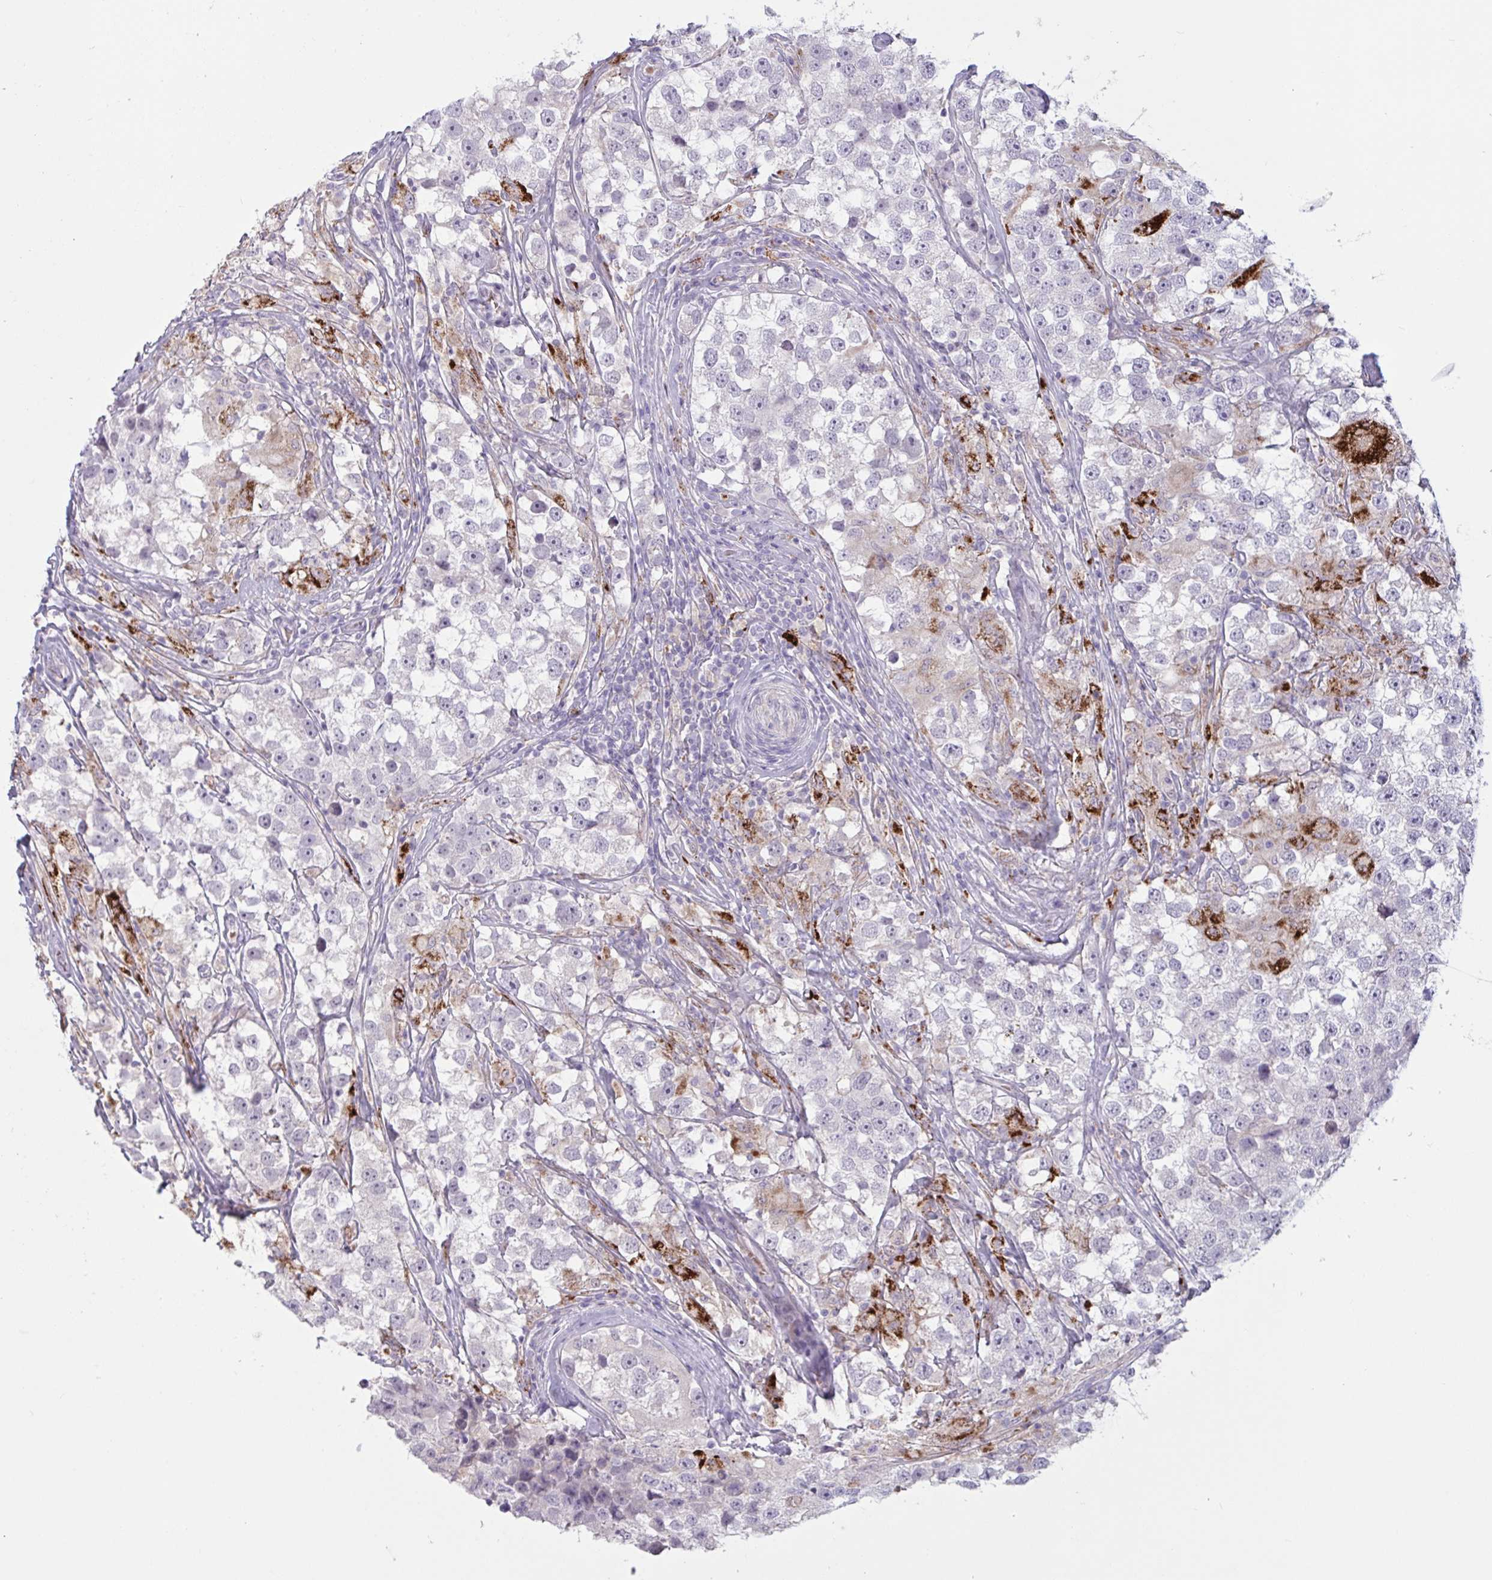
{"staining": {"intensity": "moderate", "quantity": "<25%", "location": "cytoplasmic/membranous"}, "tissue": "testis cancer", "cell_type": "Tumor cells", "image_type": "cancer", "snomed": [{"axis": "morphology", "description": "Seminoma, NOS"}, {"axis": "topography", "description": "Testis"}], "caption": "Seminoma (testis) was stained to show a protein in brown. There is low levels of moderate cytoplasmic/membranous positivity in about <25% of tumor cells.", "gene": "RFPL4B", "patient": {"sex": "male", "age": 46}}